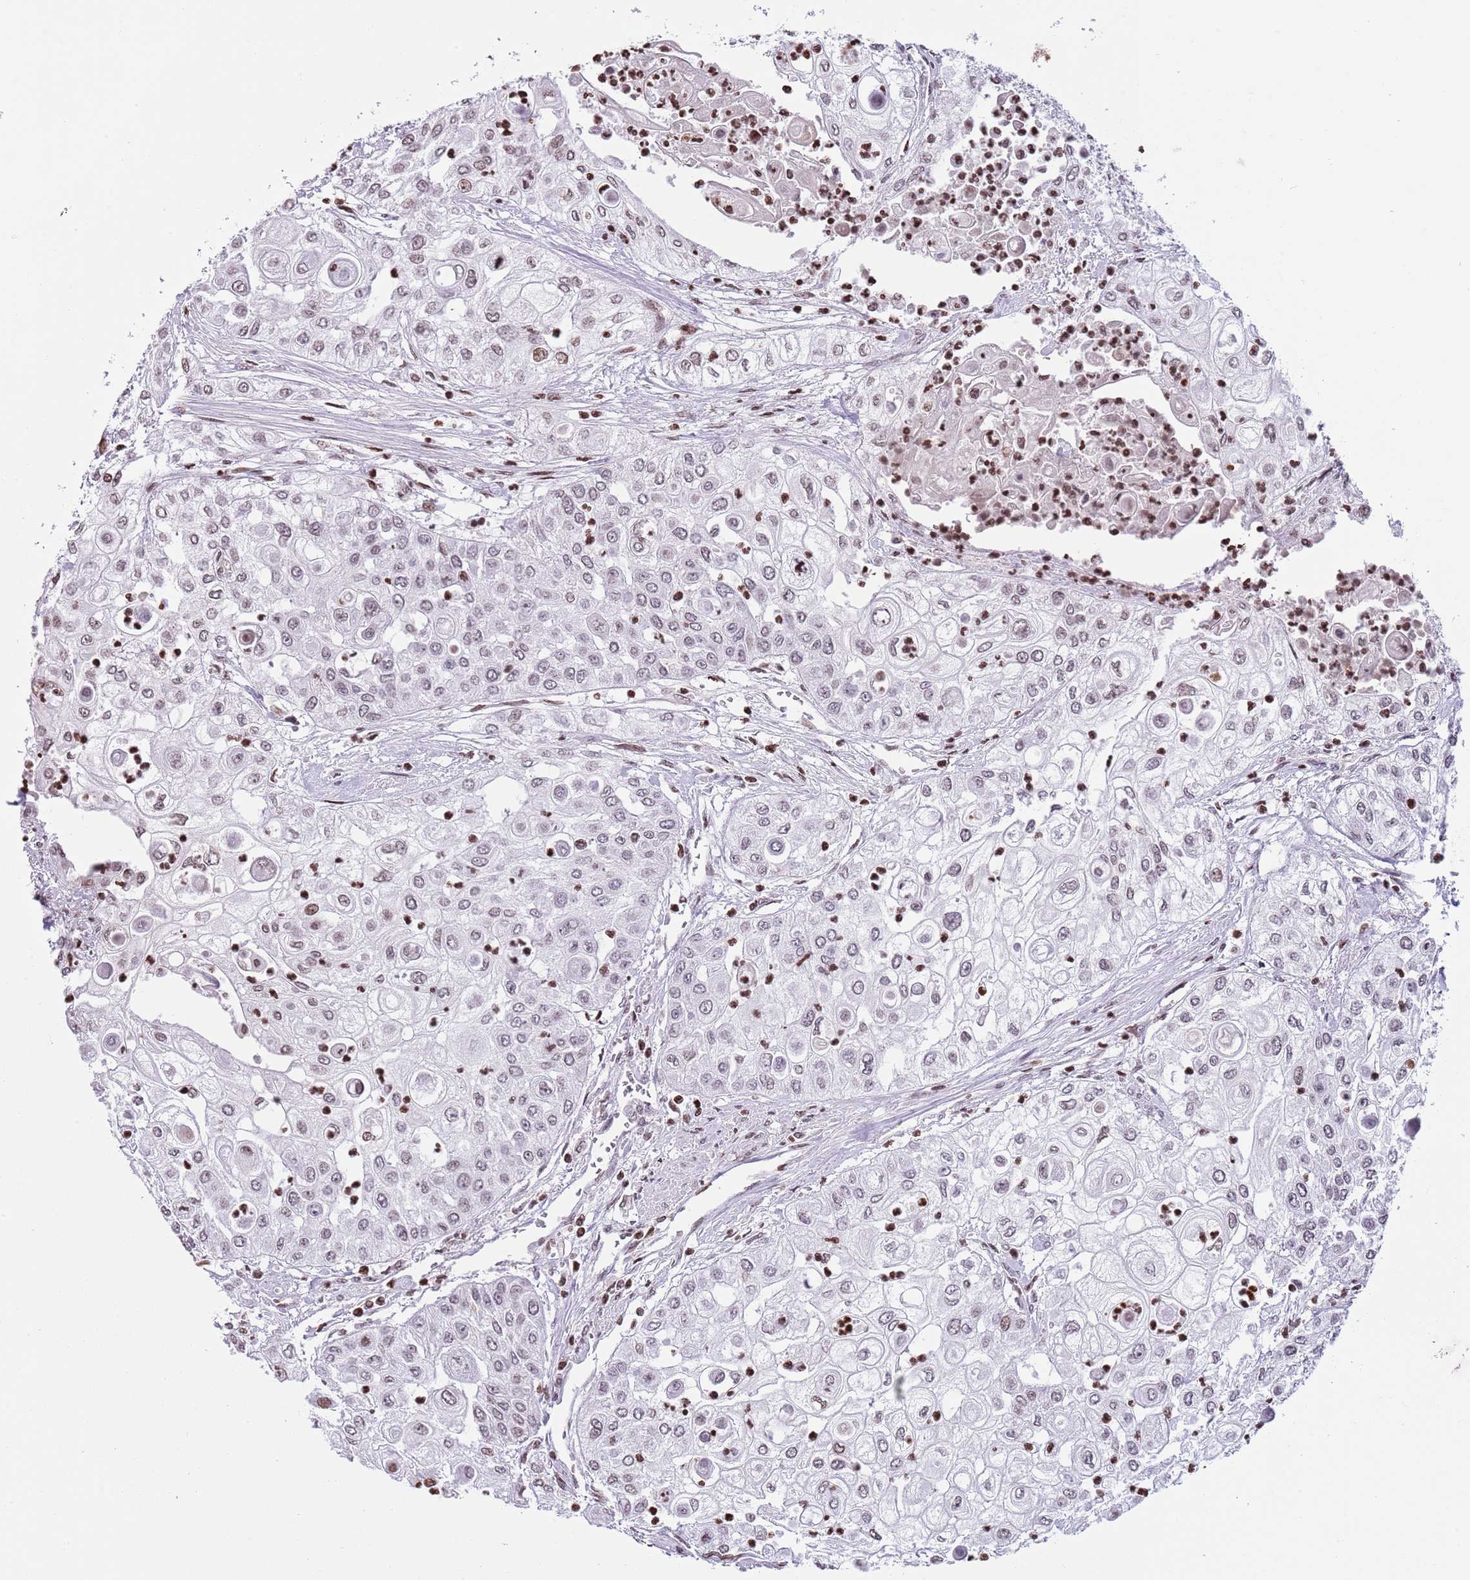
{"staining": {"intensity": "weak", "quantity": "25%-75%", "location": "nuclear"}, "tissue": "urothelial cancer", "cell_type": "Tumor cells", "image_type": "cancer", "snomed": [{"axis": "morphology", "description": "Urothelial carcinoma, High grade"}, {"axis": "topography", "description": "Urinary bladder"}], "caption": "Immunohistochemical staining of human urothelial cancer displays low levels of weak nuclear protein expression in about 25%-75% of tumor cells.", "gene": "KPNA3", "patient": {"sex": "female", "age": 79}}